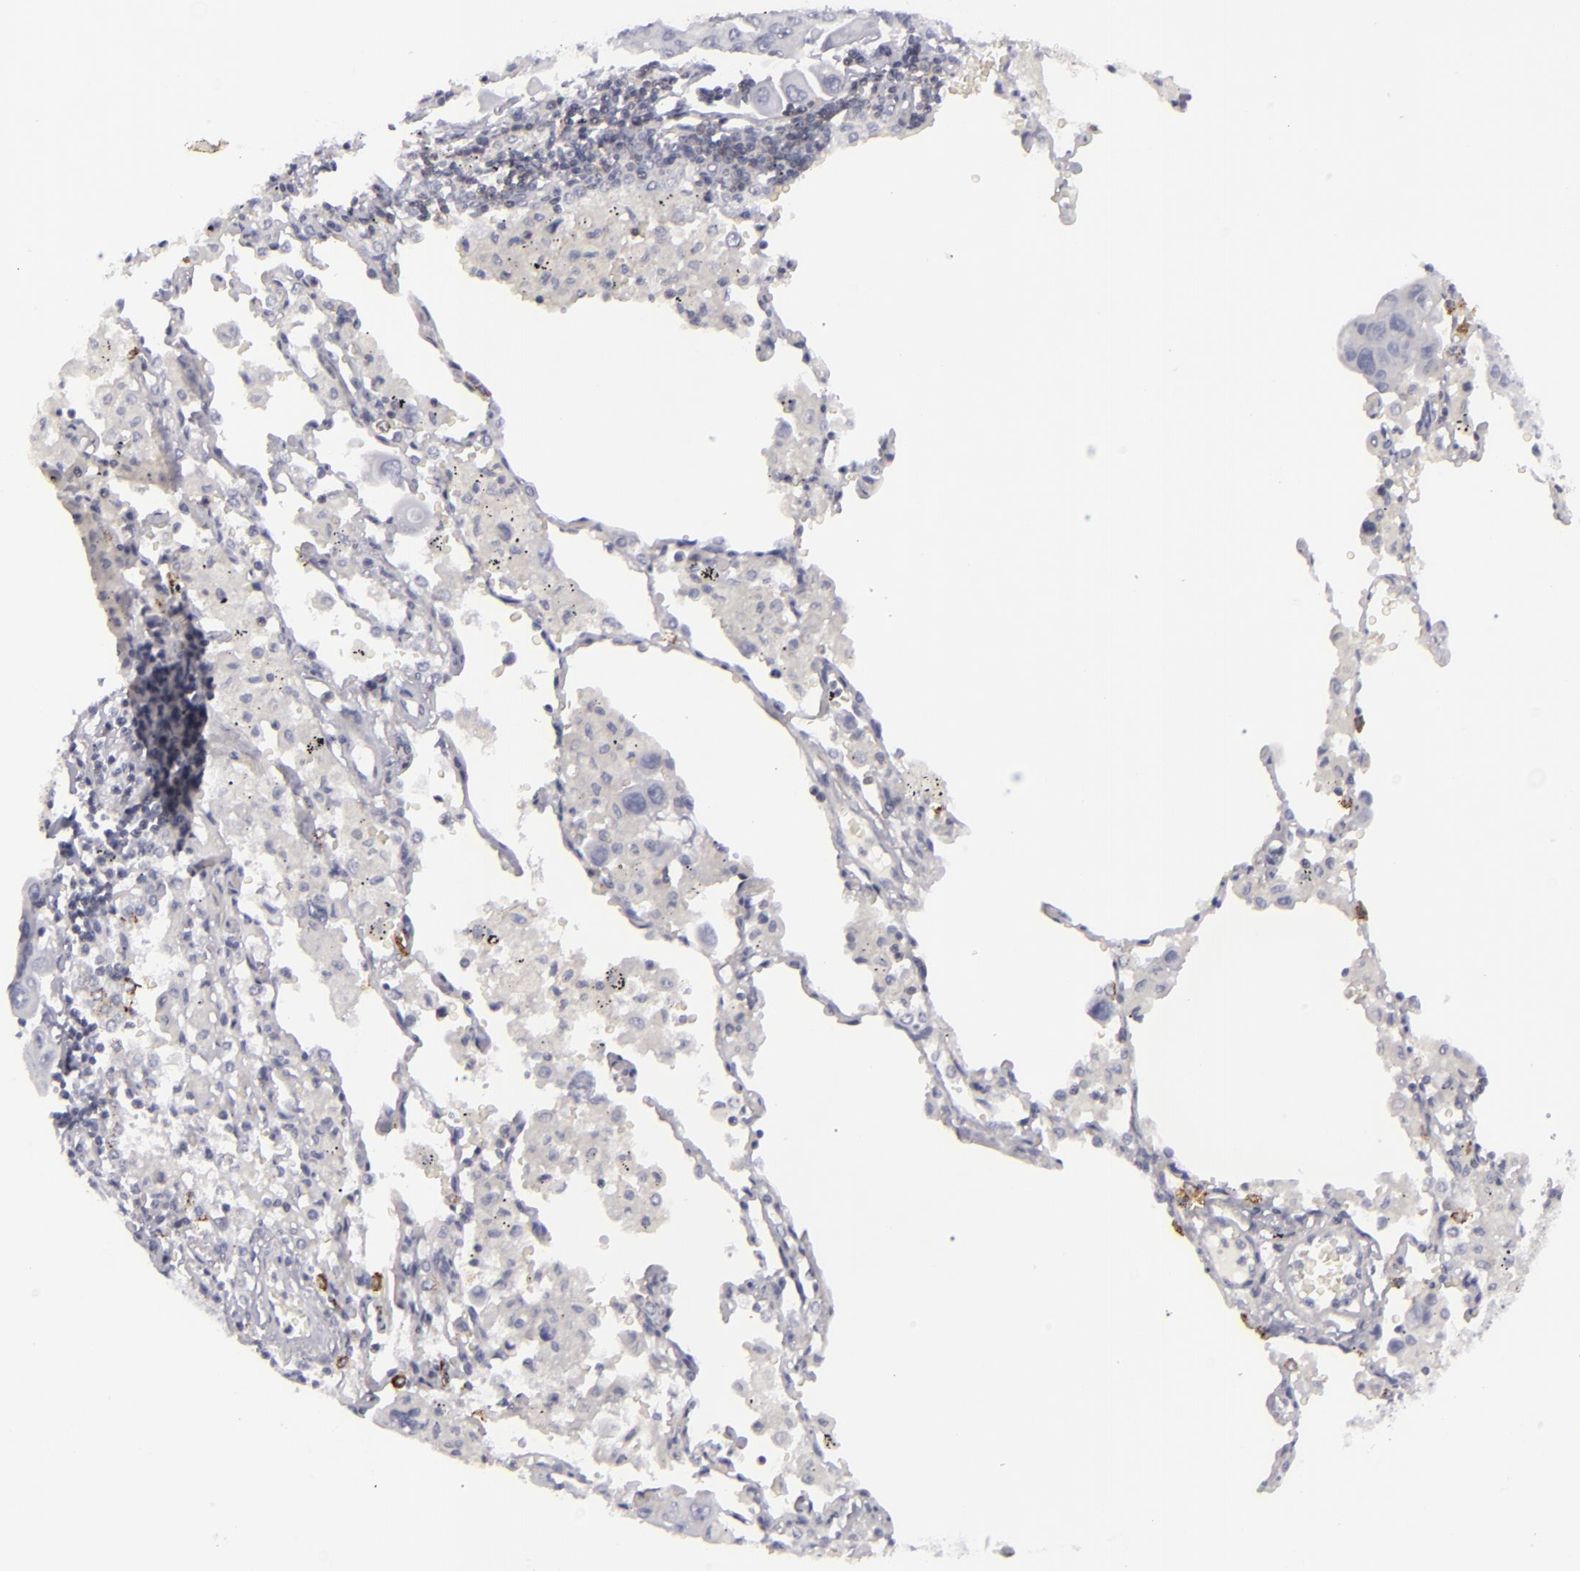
{"staining": {"intensity": "negative", "quantity": "none", "location": "none"}, "tissue": "lung cancer", "cell_type": "Tumor cells", "image_type": "cancer", "snomed": [{"axis": "morphology", "description": "Adenocarcinoma, NOS"}, {"axis": "topography", "description": "Lung"}], "caption": "Tumor cells show no significant protein staining in lung cancer (adenocarcinoma).", "gene": "KCNAB2", "patient": {"sex": "male", "age": 64}}